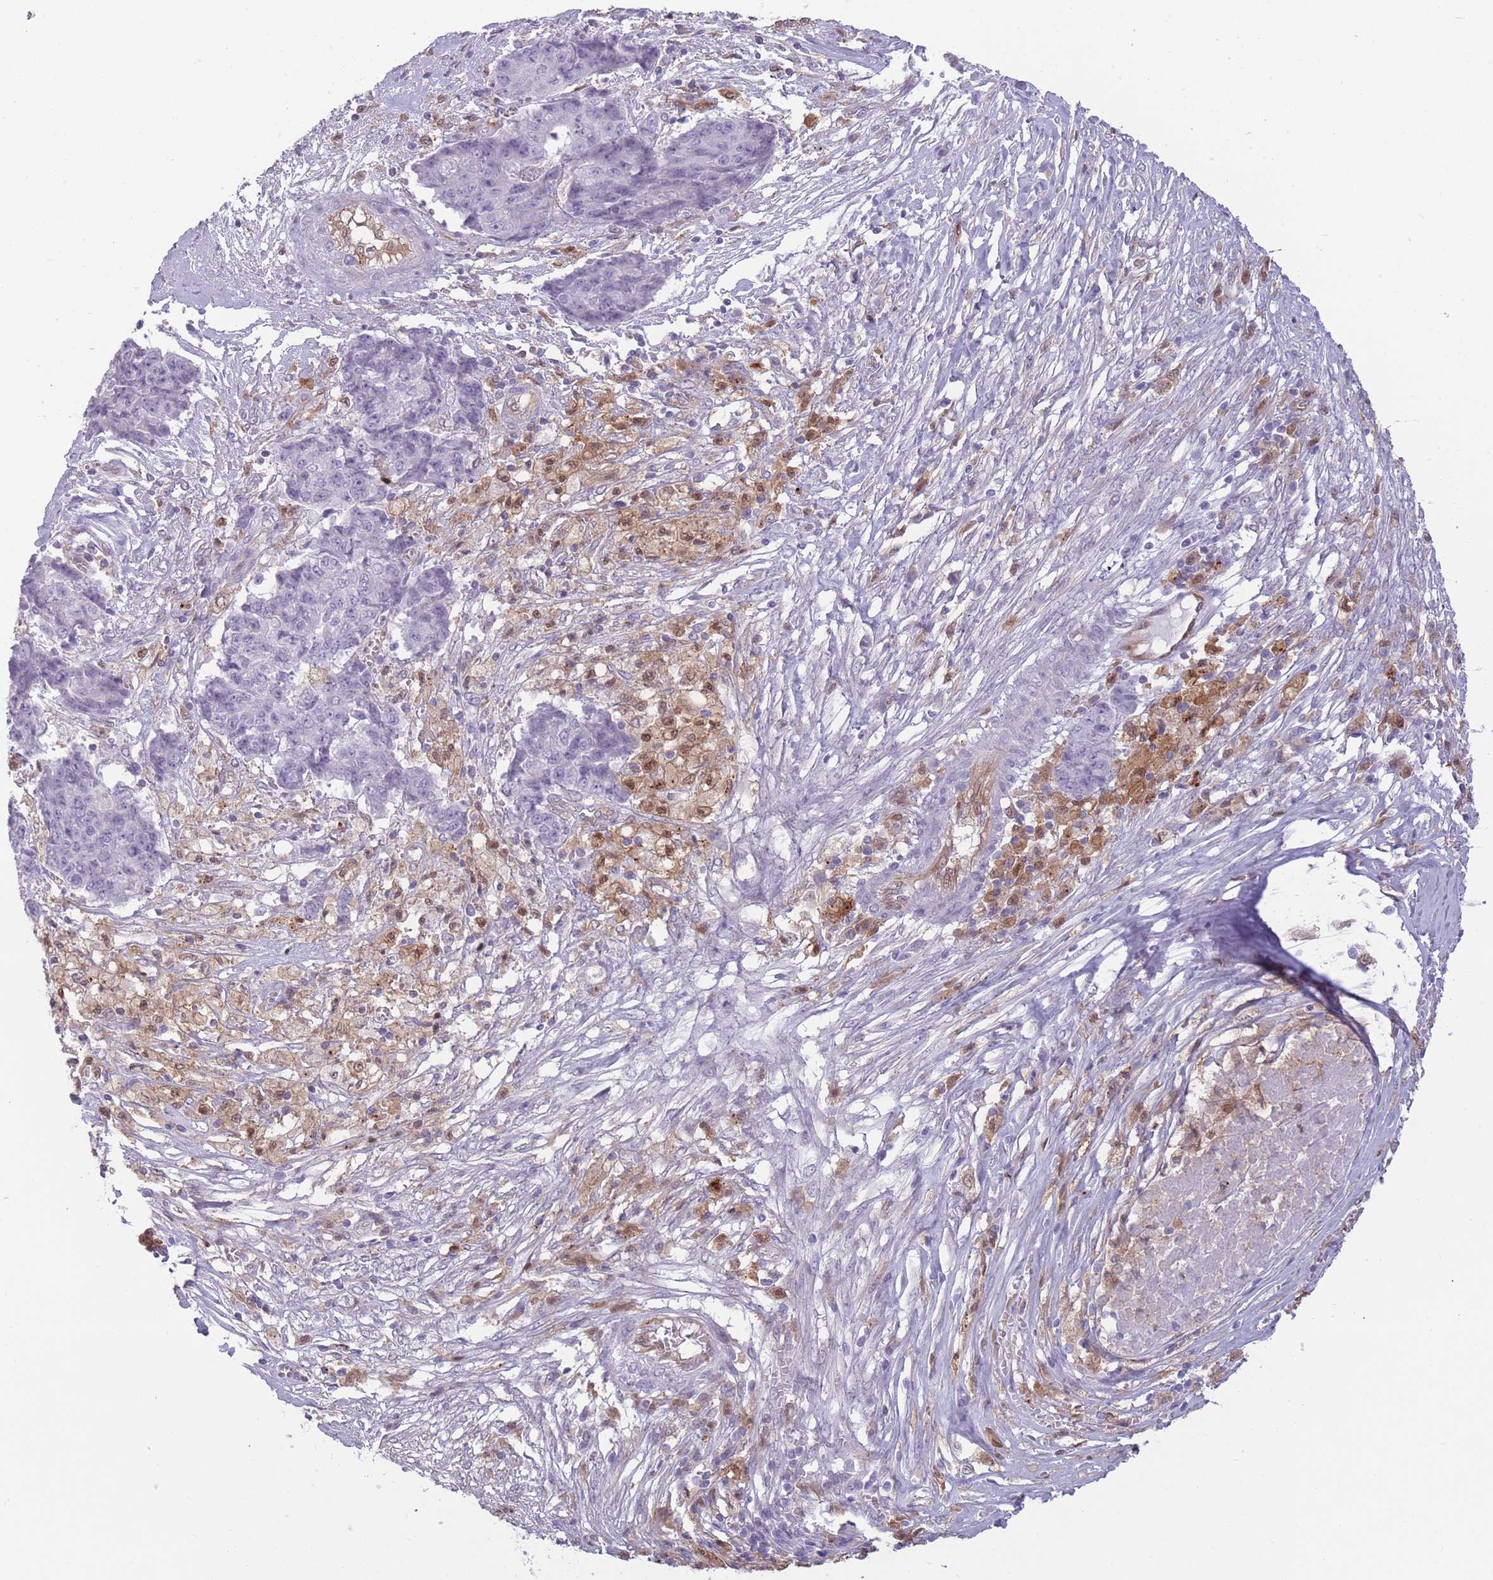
{"staining": {"intensity": "negative", "quantity": "none", "location": "none"}, "tissue": "ovarian cancer", "cell_type": "Tumor cells", "image_type": "cancer", "snomed": [{"axis": "morphology", "description": "Carcinoma, endometroid"}, {"axis": "topography", "description": "Ovary"}], "caption": "Immunohistochemistry of endometroid carcinoma (ovarian) reveals no expression in tumor cells.", "gene": "LGALS9", "patient": {"sex": "female", "age": 42}}